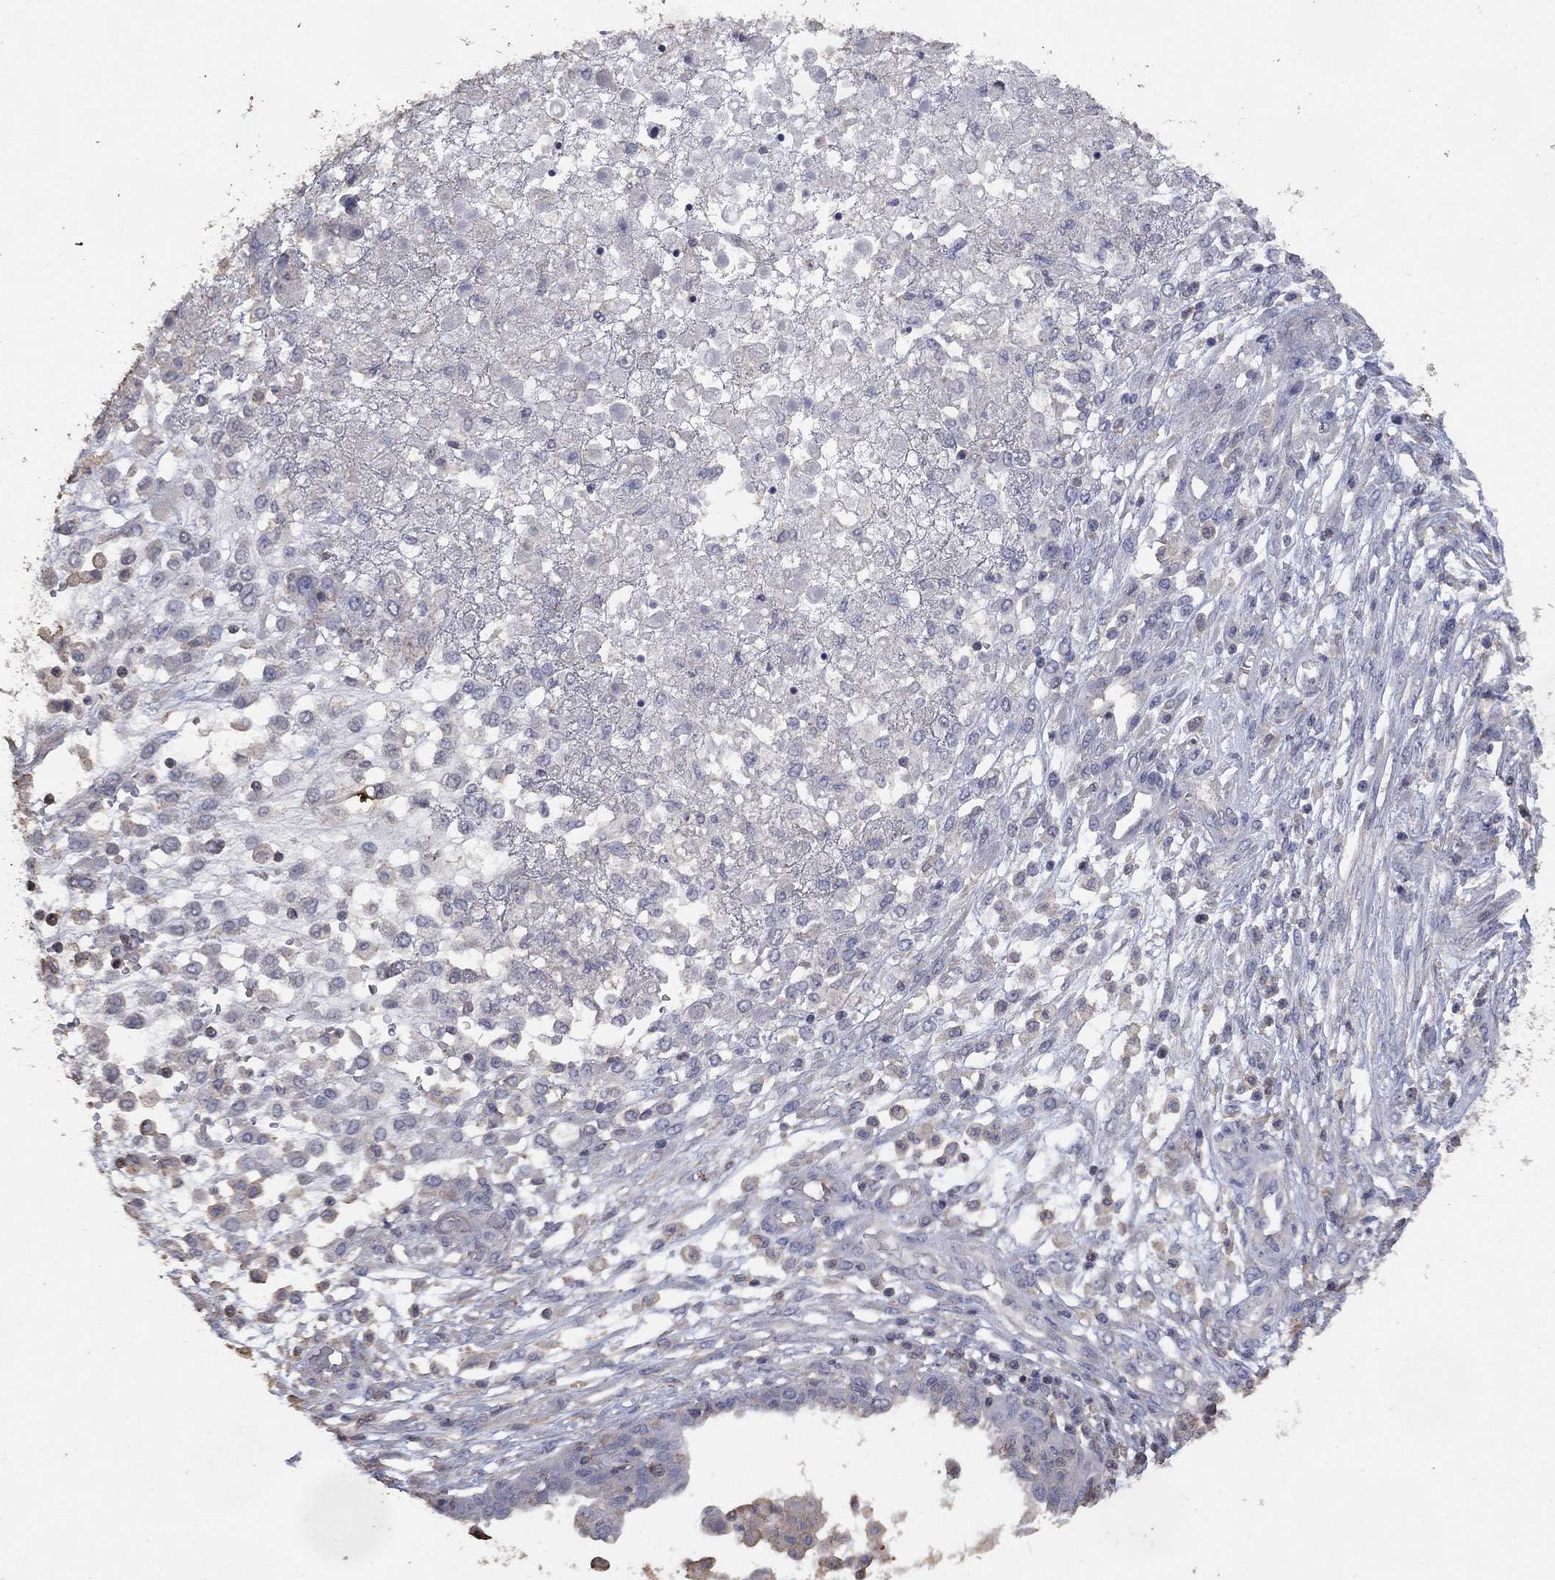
{"staining": {"intensity": "negative", "quantity": "none", "location": "none"}, "tissue": "ovarian cancer", "cell_type": "Tumor cells", "image_type": "cancer", "snomed": [{"axis": "morphology", "description": "Cystadenocarcinoma, serous, NOS"}, {"axis": "topography", "description": "Ovary"}], "caption": "Immunohistochemistry (IHC) histopathology image of neoplastic tissue: ovarian serous cystadenocarcinoma stained with DAB exhibits no significant protein expression in tumor cells.", "gene": "ADPRHL1", "patient": {"sex": "female", "age": 67}}